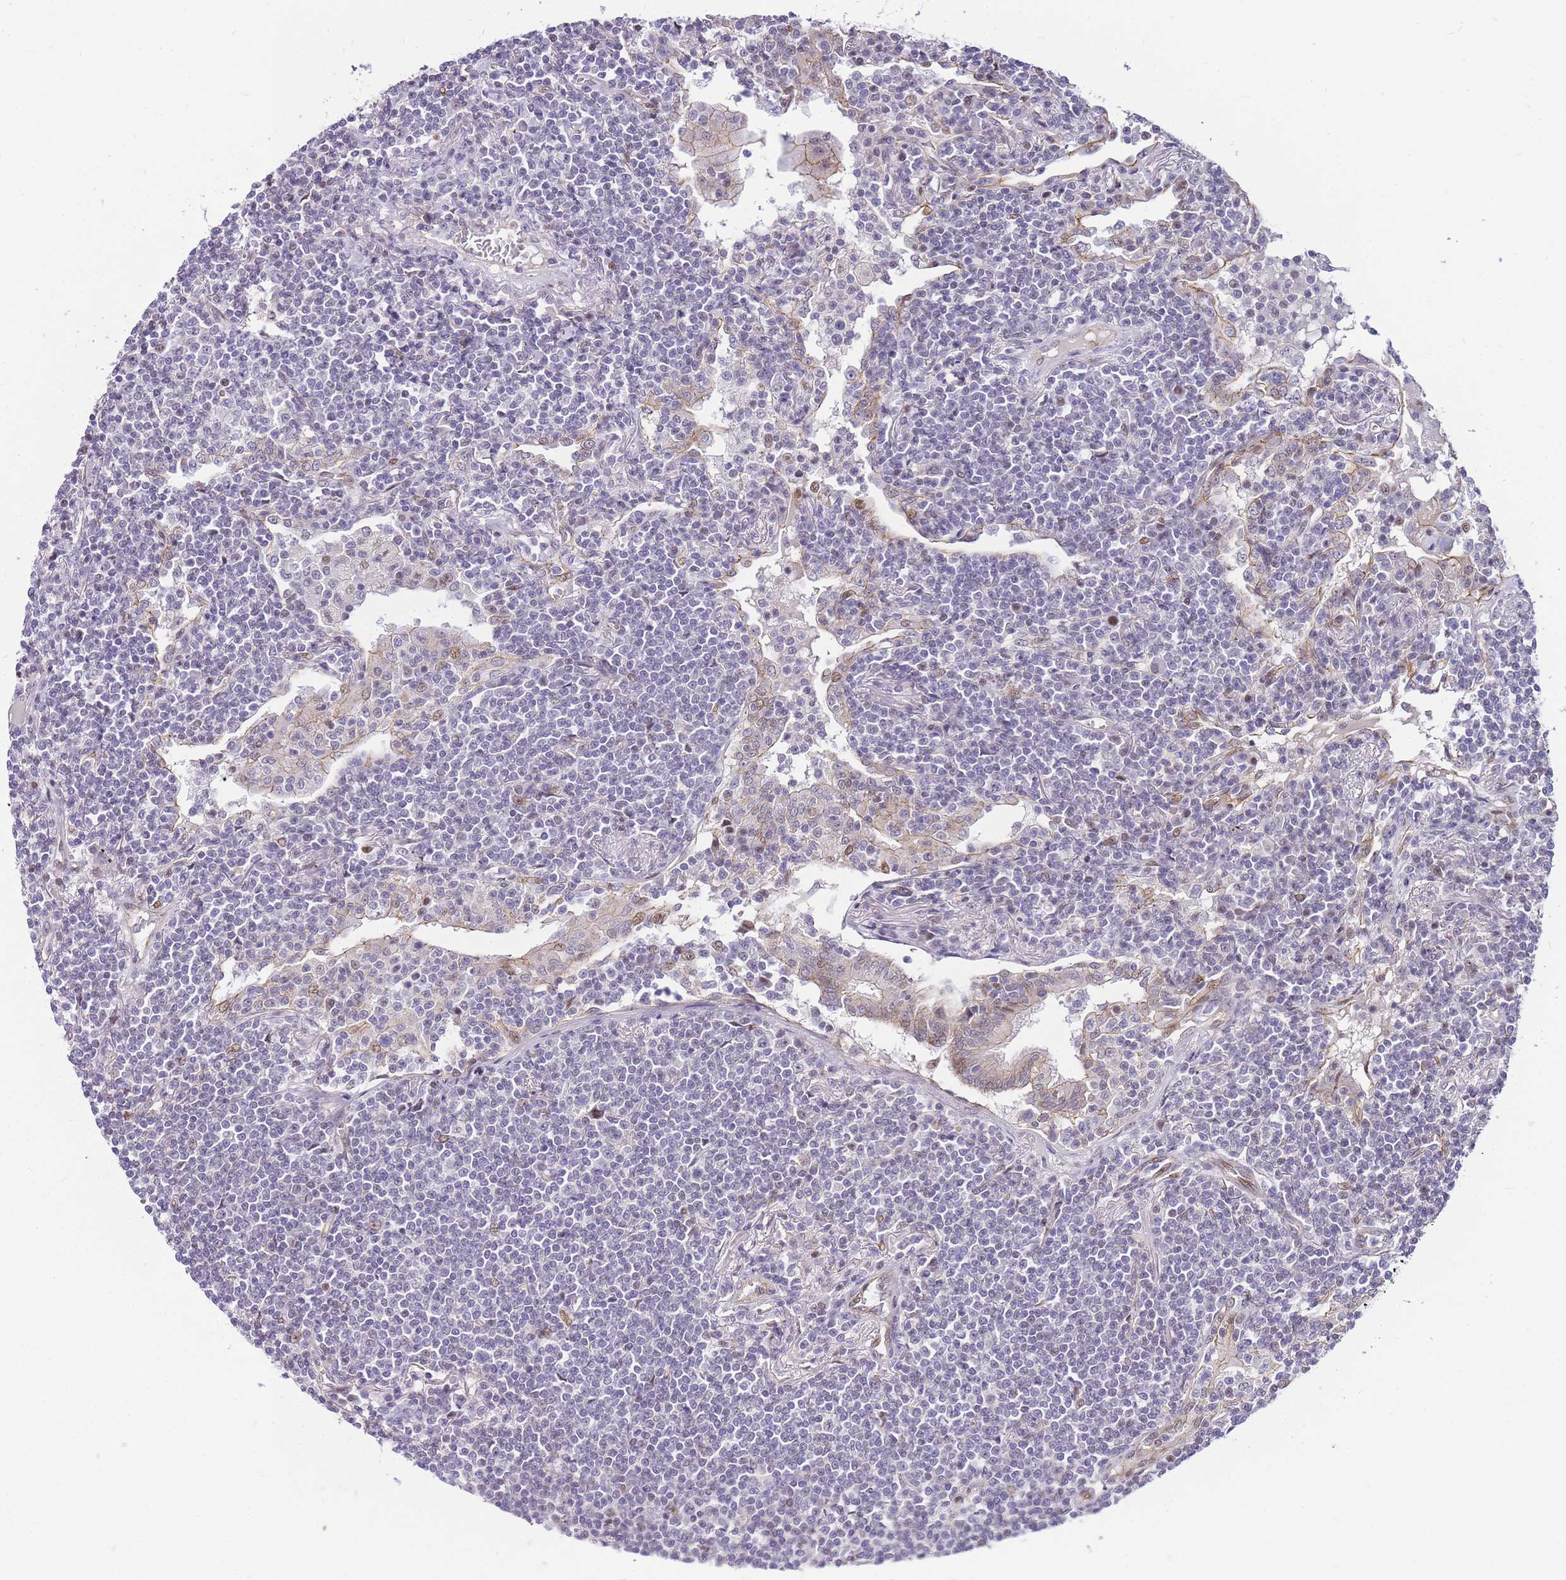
{"staining": {"intensity": "negative", "quantity": "none", "location": "none"}, "tissue": "lymphoma", "cell_type": "Tumor cells", "image_type": "cancer", "snomed": [{"axis": "morphology", "description": "Malignant lymphoma, non-Hodgkin's type, Low grade"}, {"axis": "topography", "description": "Lung"}], "caption": "This is an immunohistochemistry (IHC) photomicrograph of malignant lymphoma, non-Hodgkin's type (low-grade). There is no staining in tumor cells.", "gene": "CLBA1", "patient": {"sex": "female", "age": 71}}